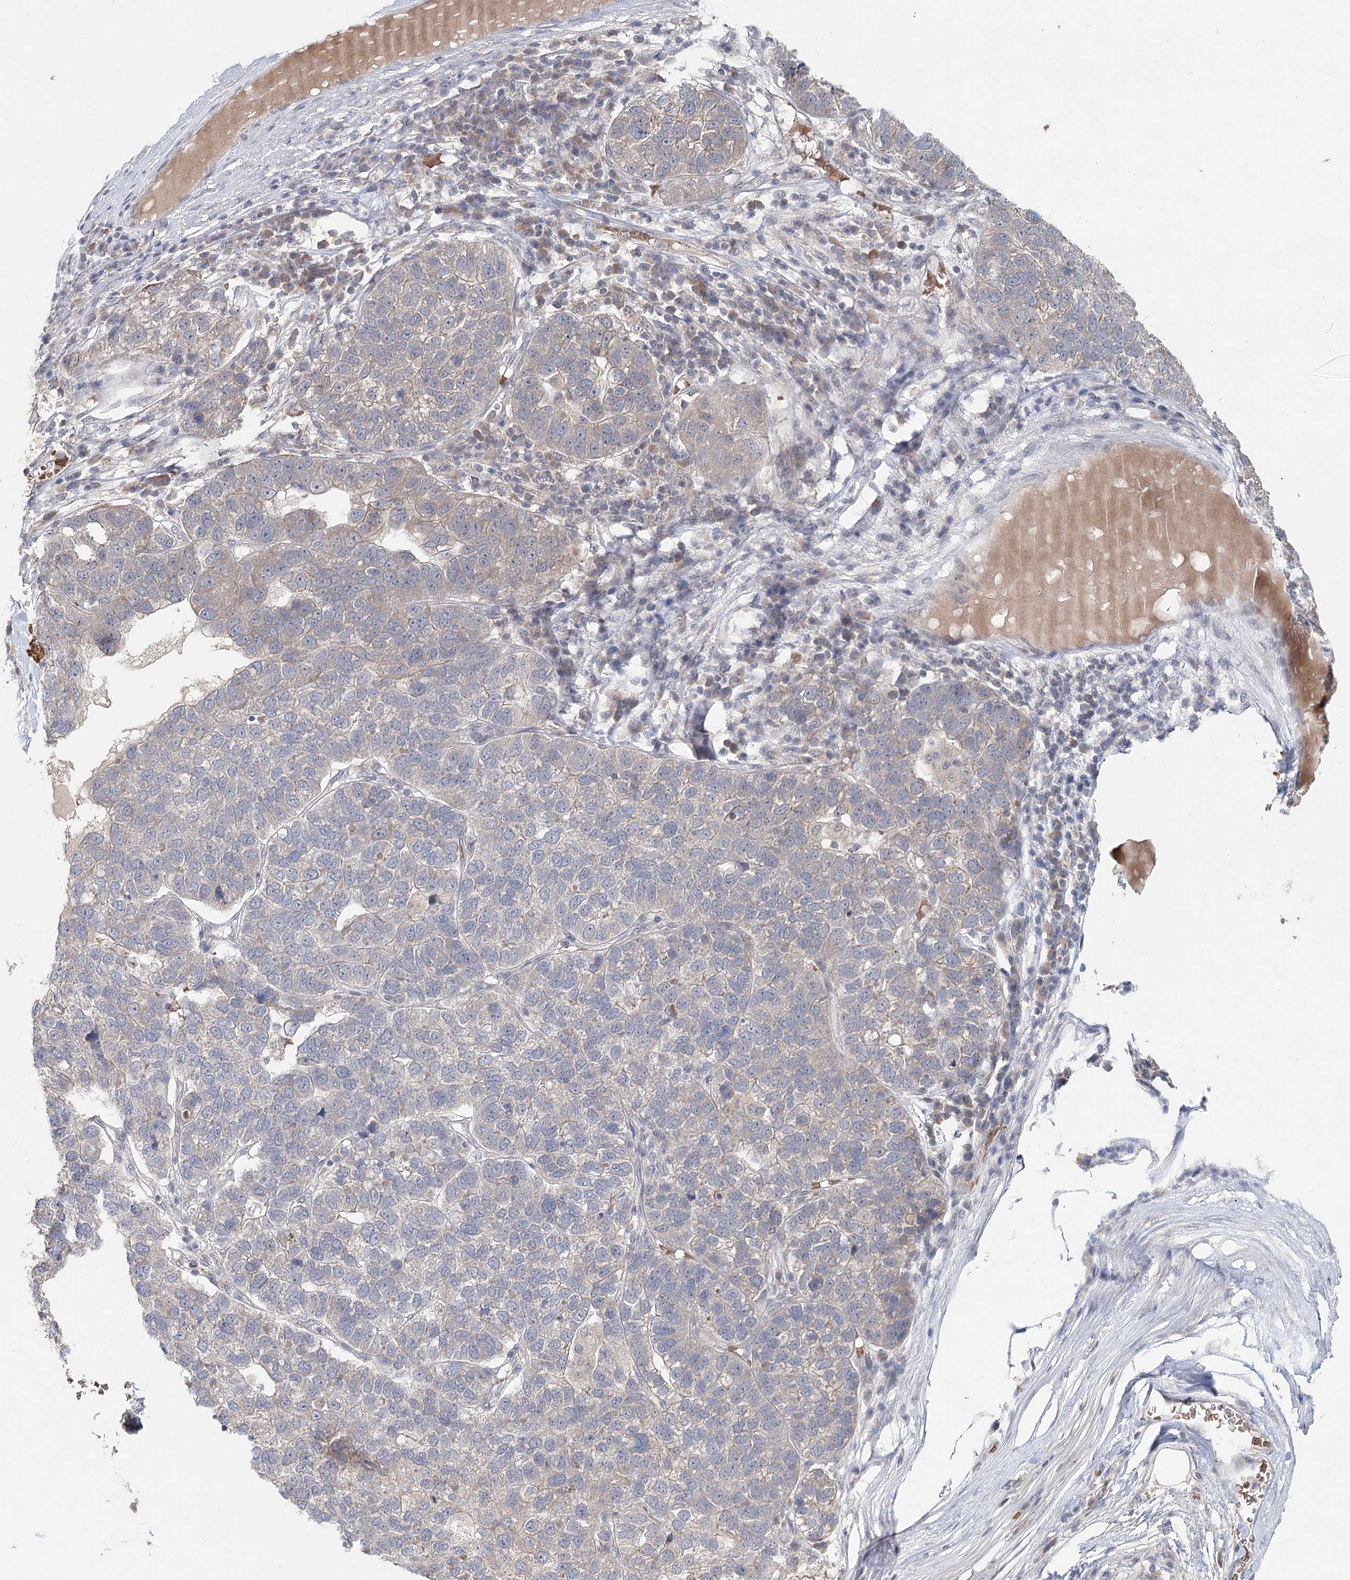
{"staining": {"intensity": "negative", "quantity": "none", "location": "none"}, "tissue": "pancreatic cancer", "cell_type": "Tumor cells", "image_type": "cancer", "snomed": [{"axis": "morphology", "description": "Adenocarcinoma, NOS"}, {"axis": "topography", "description": "Pancreas"}], "caption": "High magnification brightfield microscopy of pancreatic cancer (adenocarcinoma) stained with DAB (3,3'-diaminobenzidine) (brown) and counterstained with hematoxylin (blue): tumor cells show no significant expression.", "gene": "FBXO7", "patient": {"sex": "female", "age": 61}}